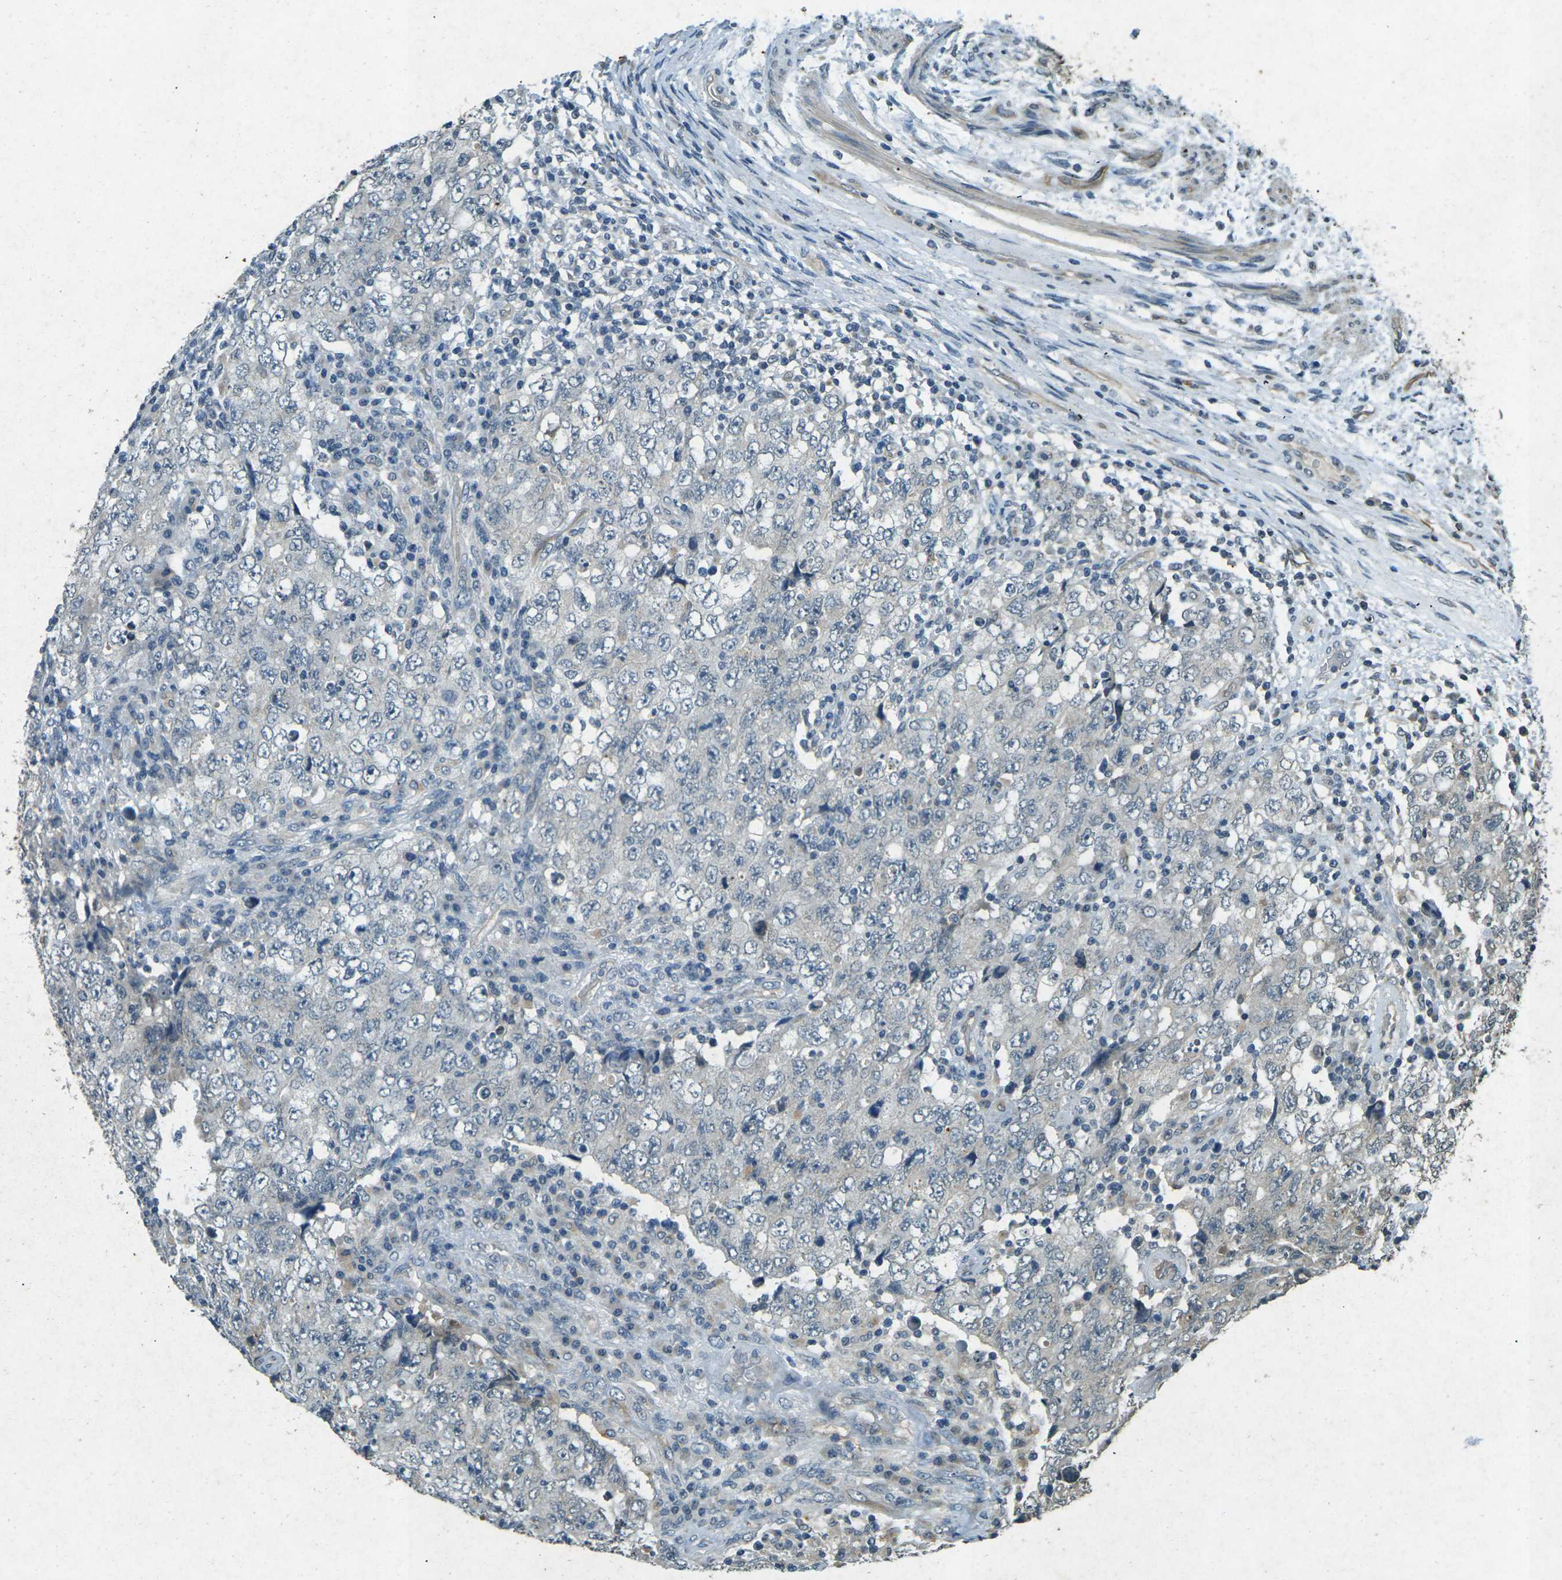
{"staining": {"intensity": "negative", "quantity": "none", "location": "none"}, "tissue": "testis cancer", "cell_type": "Tumor cells", "image_type": "cancer", "snomed": [{"axis": "morphology", "description": "Carcinoma, Embryonal, NOS"}, {"axis": "topography", "description": "Testis"}], "caption": "There is no significant positivity in tumor cells of embryonal carcinoma (testis).", "gene": "PDE2A", "patient": {"sex": "male", "age": 26}}